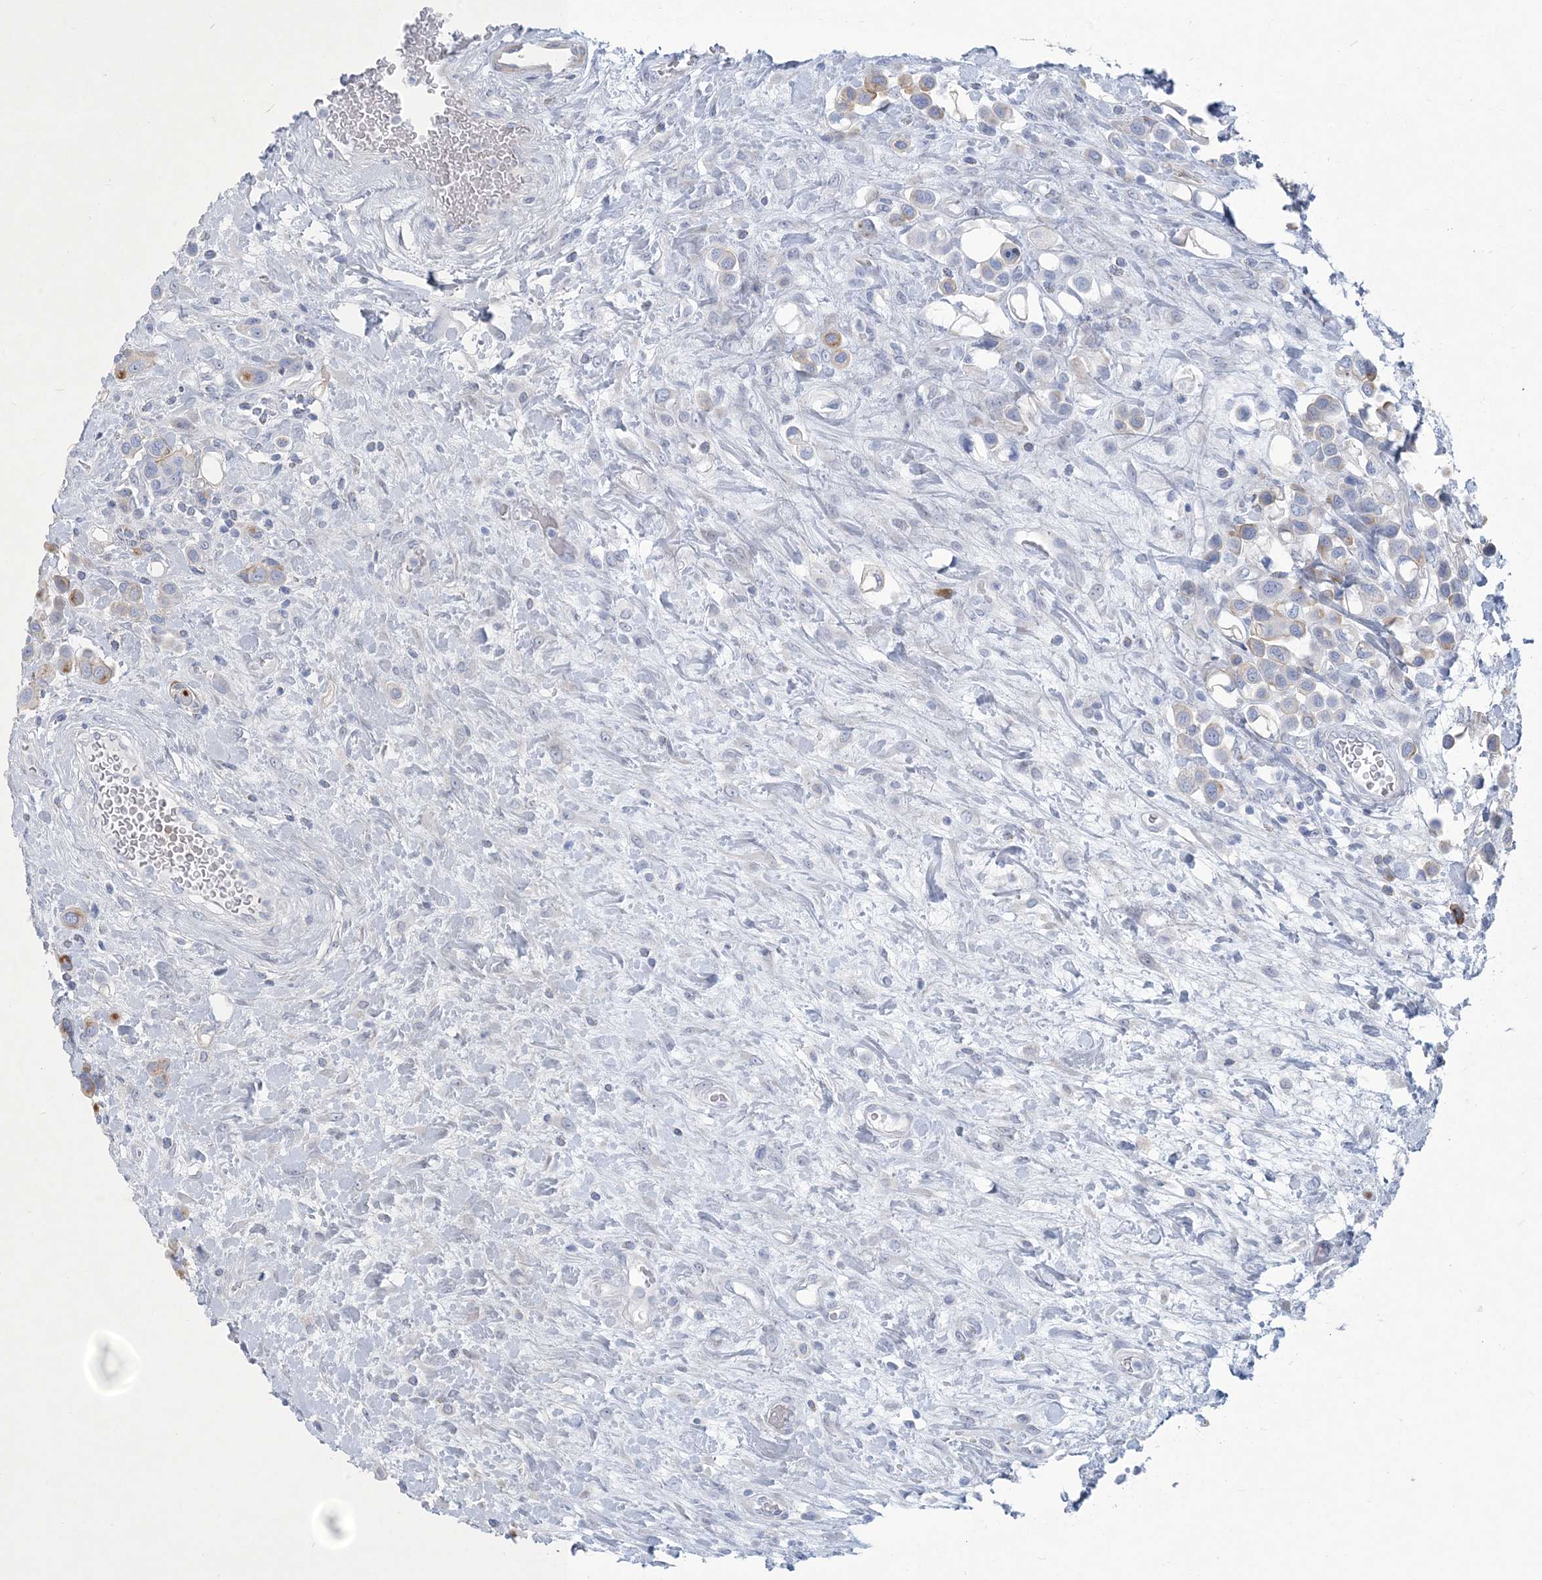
{"staining": {"intensity": "moderate", "quantity": "<25%", "location": "cytoplasmic/membranous"}, "tissue": "urothelial cancer", "cell_type": "Tumor cells", "image_type": "cancer", "snomed": [{"axis": "morphology", "description": "Urothelial carcinoma, High grade"}, {"axis": "topography", "description": "Urinary bladder"}], "caption": "A high-resolution photomicrograph shows immunohistochemistry (IHC) staining of urothelial cancer, which shows moderate cytoplasmic/membranous positivity in about <25% of tumor cells.", "gene": "MOXD1", "patient": {"sex": "male", "age": 50}}